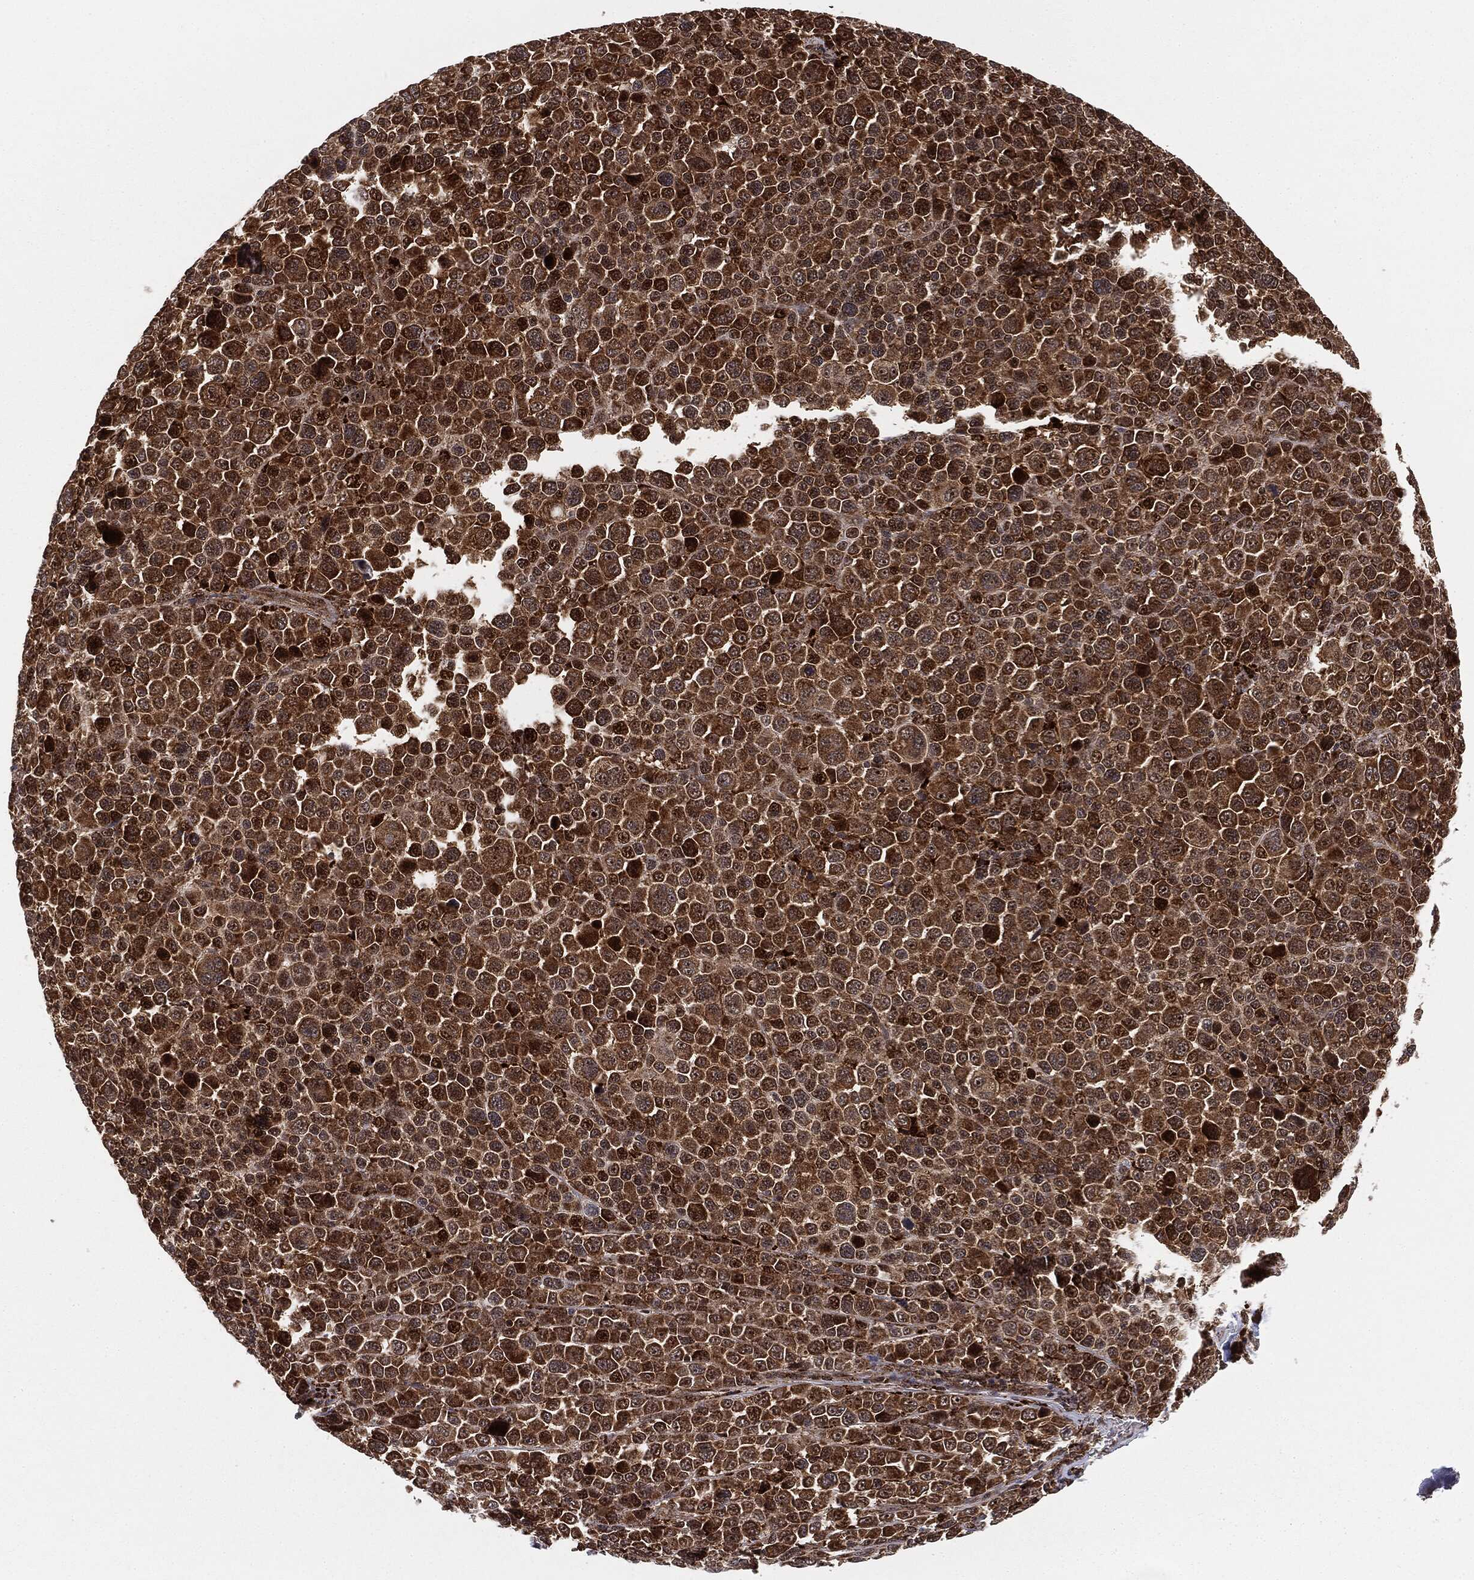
{"staining": {"intensity": "strong", "quantity": ">75%", "location": "cytoplasmic/membranous"}, "tissue": "melanoma", "cell_type": "Tumor cells", "image_type": "cancer", "snomed": [{"axis": "morphology", "description": "Malignant melanoma, NOS"}, {"axis": "topography", "description": "Skin"}], "caption": "Protein expression by immunohistochemistry displays strong cytoplasmic/membranous staining in approximately >75% of tumor cells in melanoma. (DAB (3,3'-diaminobenzidine) IHC, brown staining for protein, blue staining for nuclei).", "gene": "PTEN", "patient": {"sex": "female", "age": 57}}